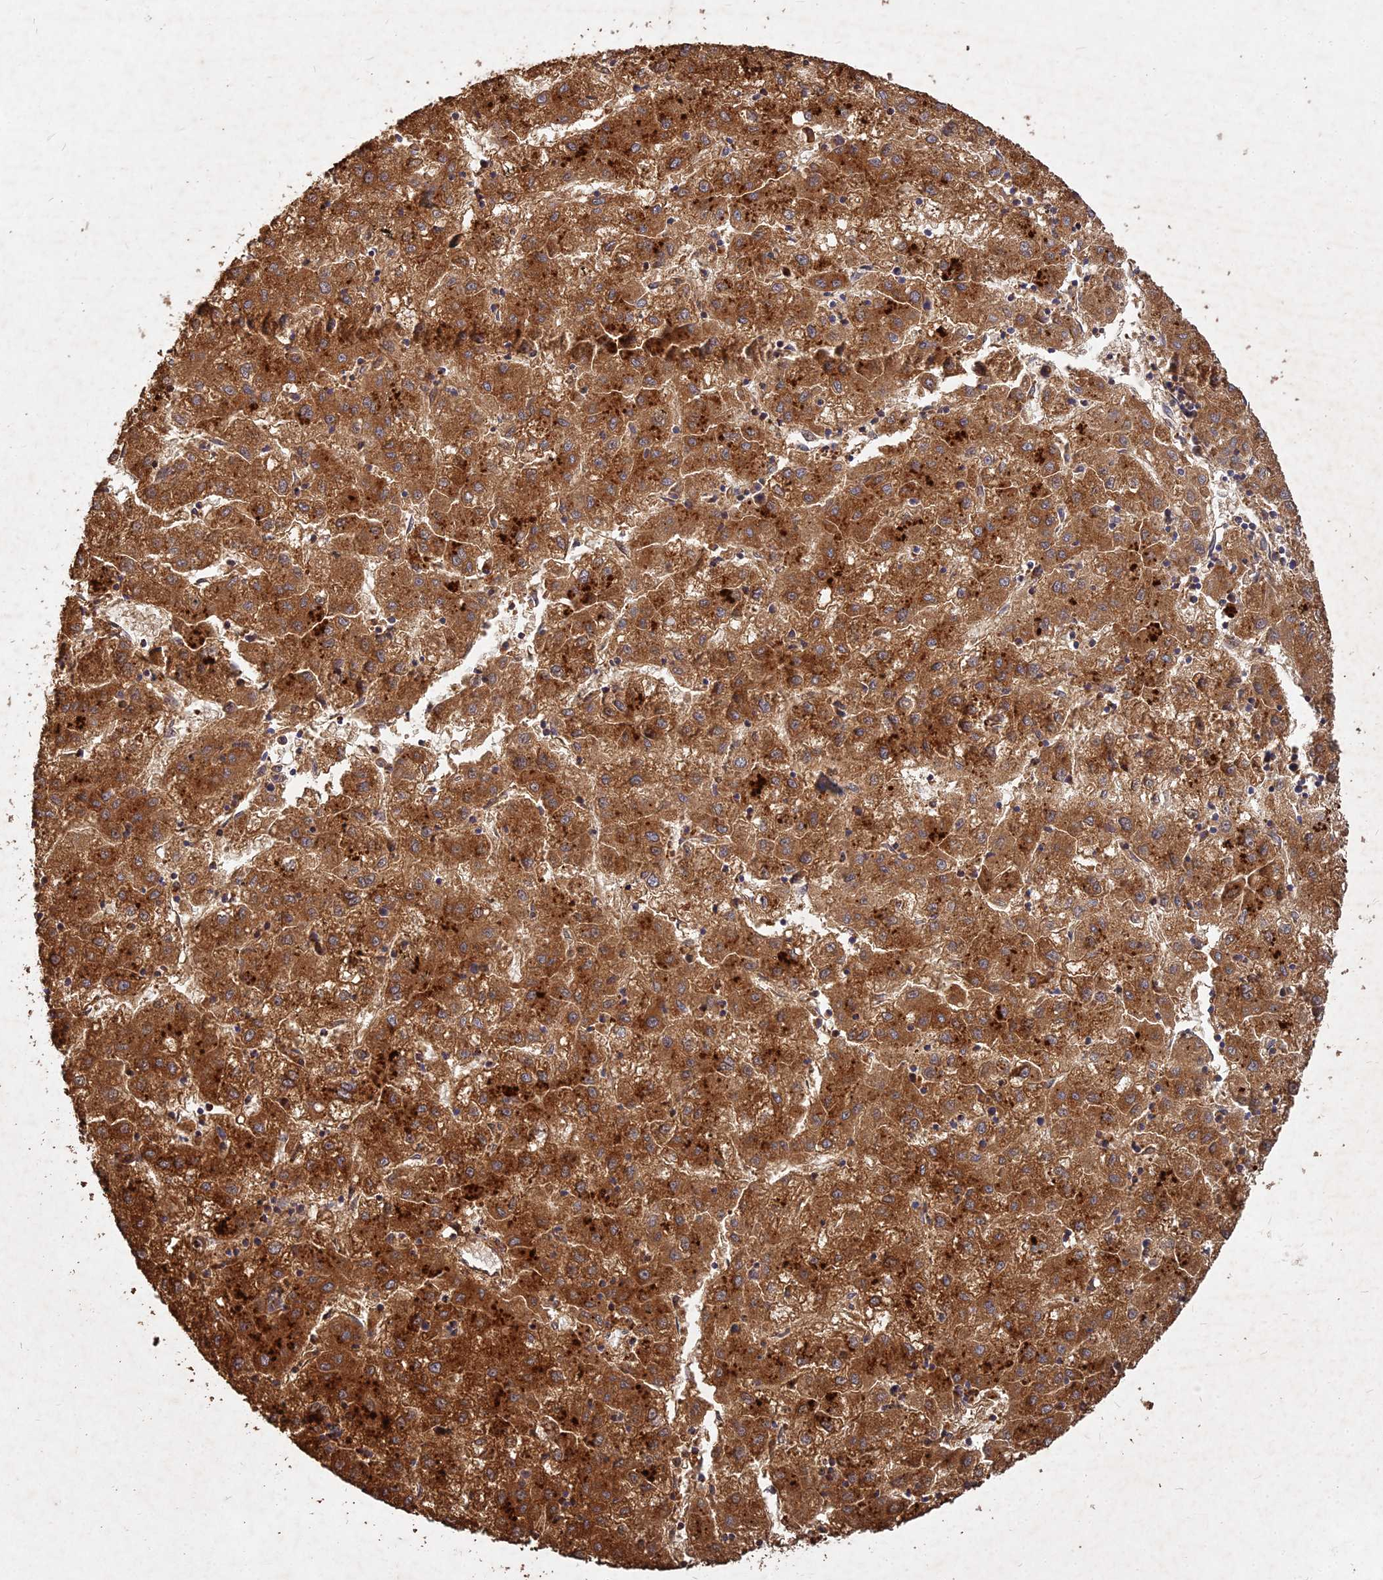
{"staining": {"intensity": "strong", "quantity": ">75%", "location": "cytoplasmic/membranous"}, "tissue": "liver cancer", "cell_type": "Tumor cells", "image_type": "cancer", "snomed": [{"axis": "morphology", "description": "Carcinoma, Hepatocellular, NOS"}, {"axis": "topography", "description": "Liver"}], "caption": "IHC histopathology image of neoplastic tissue: human liver cancer (hepatocellular carcinoma) stained using immunohistochemistry (IHC) exhibits high levels of strong protein expression localized specifically in the cytoplasmic/membranous of tumor cells, appearing as a cytoplasmic/membranous brown color.", "gene": "UBE2W", "patient": {"sex": "male", "age": 72}}